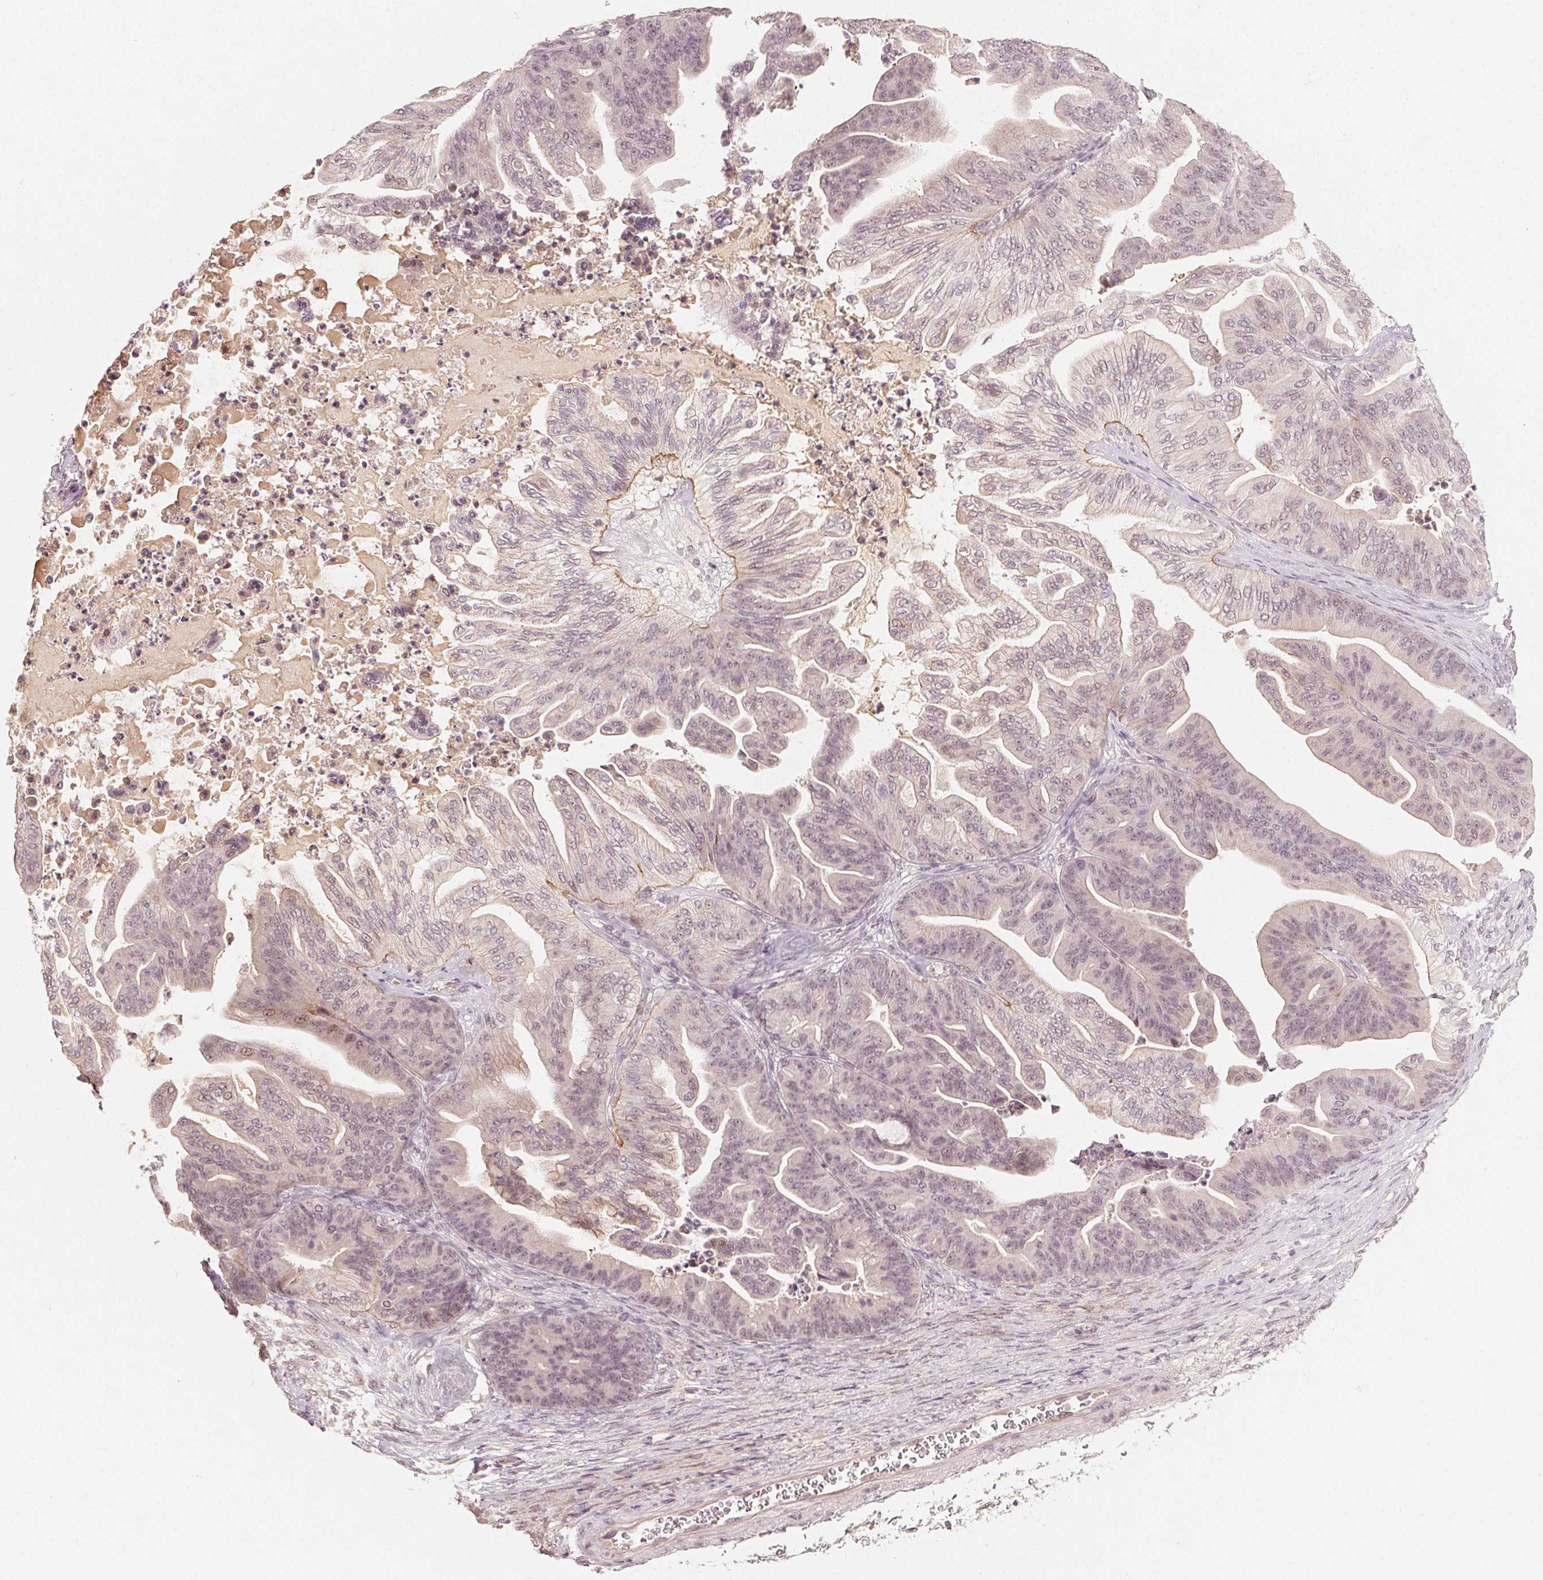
{"staining": {"intensity": "negative", "quantity": "none", "location": "none"}, "tissue": "ovarian cancer", "cell_type": "Tumor cells", "image_type": "cancer", "snomed": [{"axis": "morphology", "description": "Cystadenocarcinoma, mucinous, NOS"}, {"axis": "topography", "description": "Ovary"}], "caption": "High power microscopy micrograph of an immunohistochemistry photomicrograph of ovarian cancer (mucinous cystadenocarcinoma), revealing no significant positivity in tumor cells. The staining is performed using DAB (3,3'-diaminobenzidine) brown chromogen with nuclei counter-stained in using hematoxylin.", "gene": "TUB", "patient": {"sex": "female", "age": 67}}